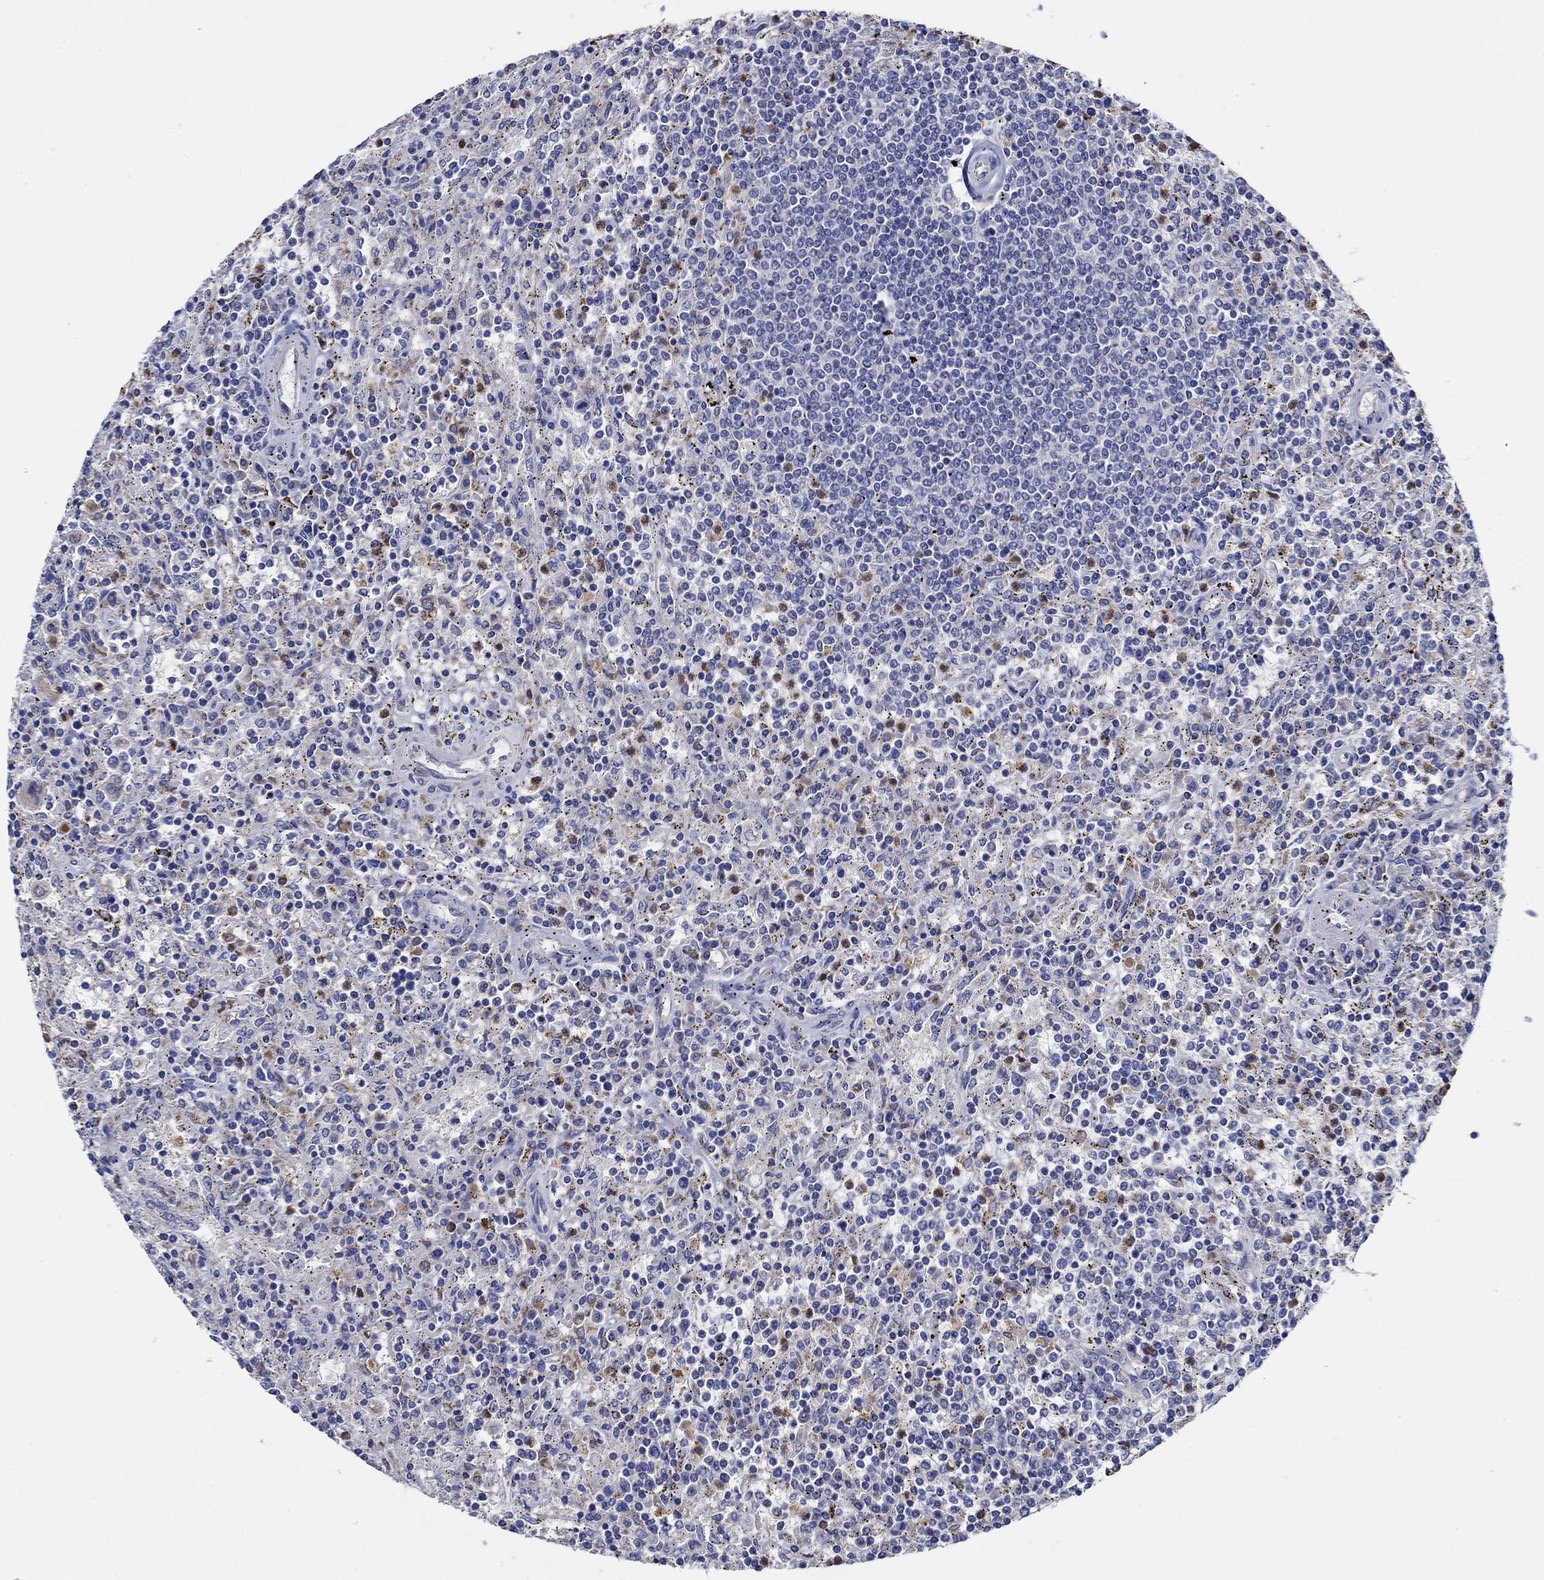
{"staining": {"intensity": "negative", "quantity": "none", "location": "none"}, "tissue": "lymphoma", "cell_type": "Tumor cells", "image_type": "cancer", "snomed": [{"axis": "morphology", "description": "Malignant lymphoma, non-Hodgkin's type, Low grade"}, {"axis": "topography", "description": "Spleen"}], "caption": "An immunohistochemistry histopathology image of malignant lymphoma, non-Hodgkin's type (low-grade) is shown. There is no staining in tumor cells of malignant lymphoma, non-Hodgkin's type (low-grade). (DAB immunohistochemistry with hematoxylin counter stain).", "gene": "CFAP61", "patient": {"sex": "male", "age": 62}}